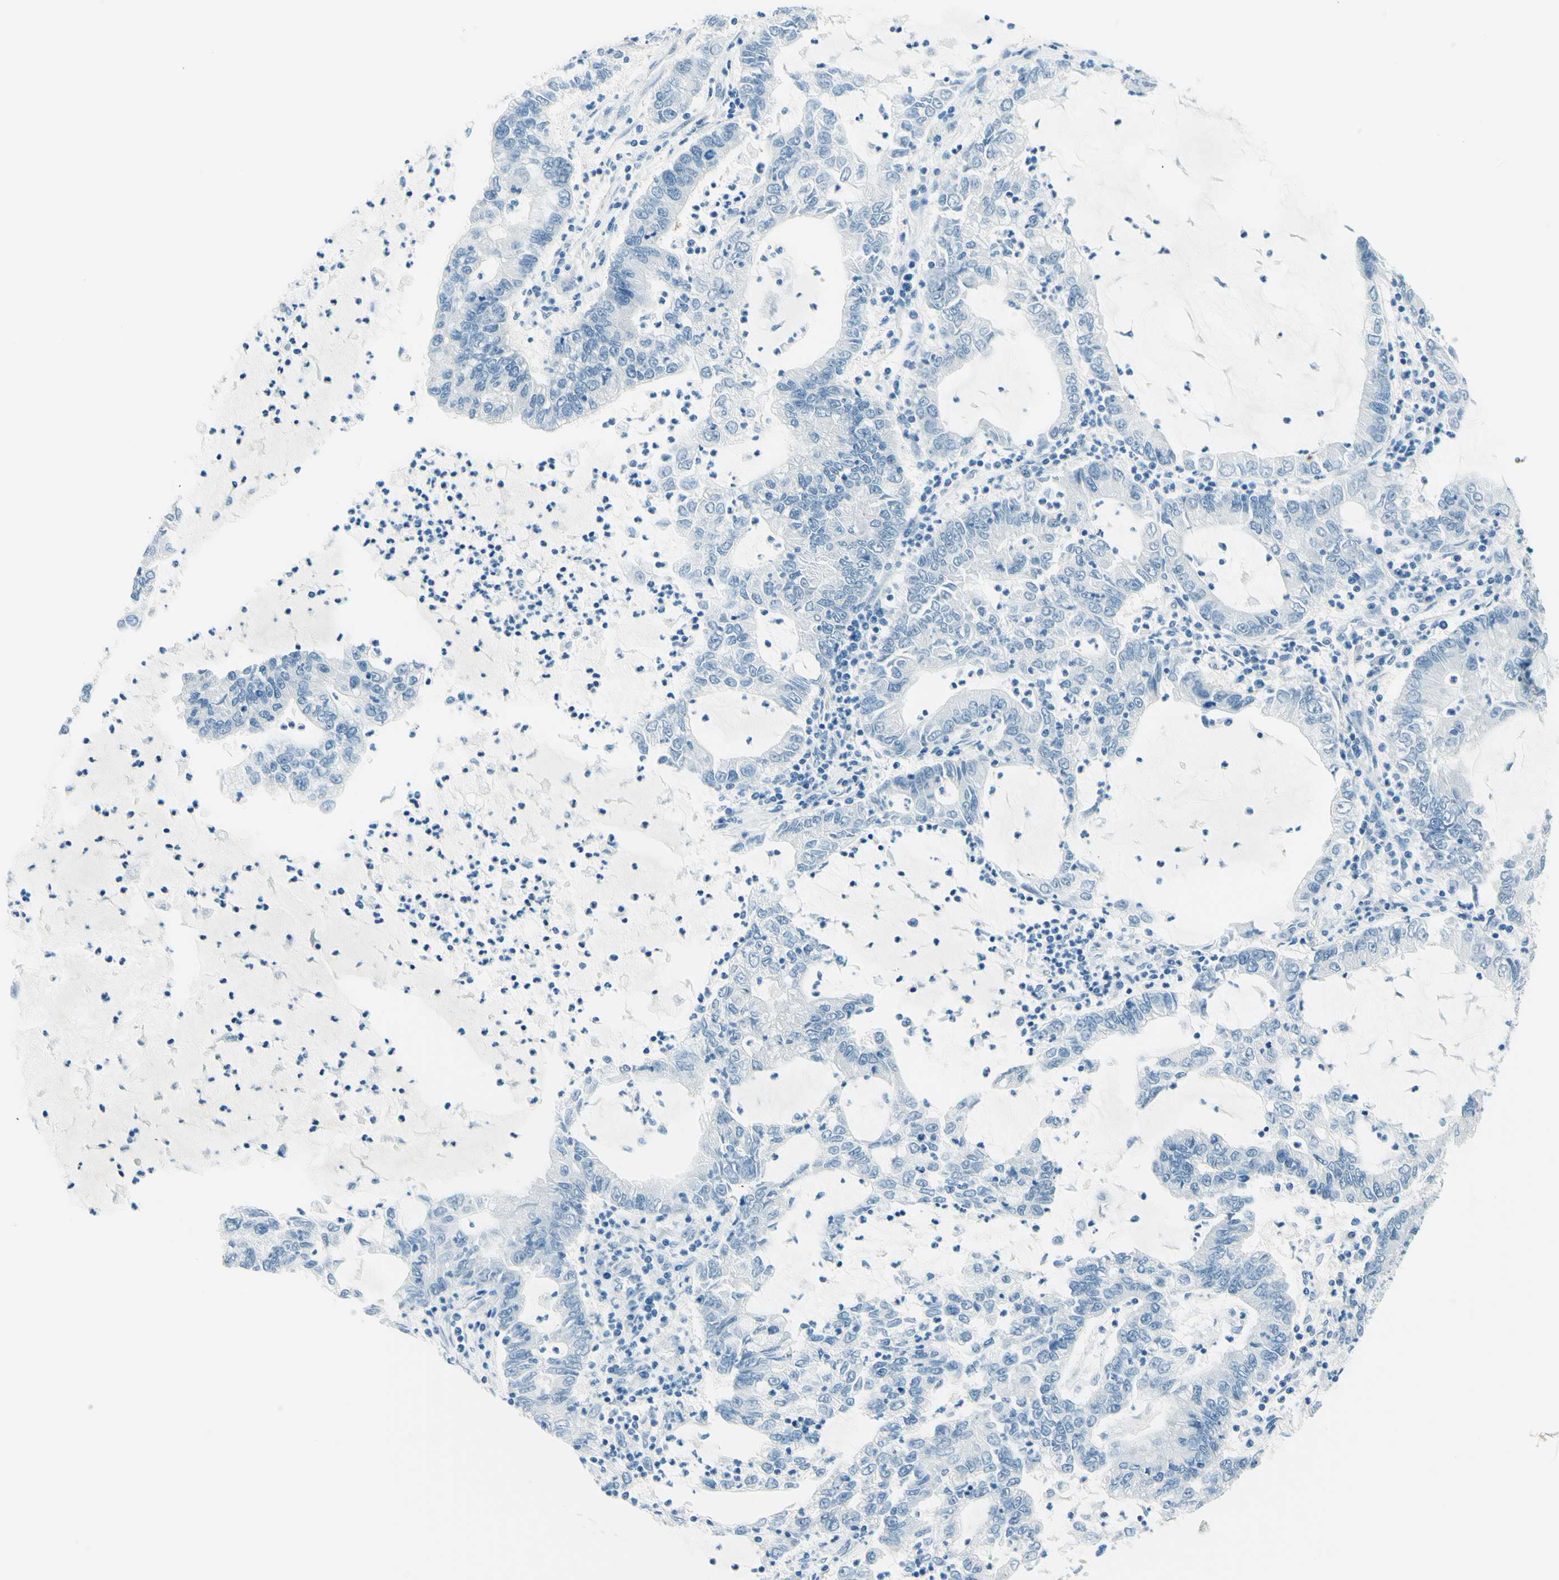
{"staining": {"intensity": "negative", "quantity": "none", "location": "none"}, "tissue": "lung cancer", "cell_type": "Tumor cells", "image_type": "cancer", "snomed": [{"axis": "morphology", "description": "Adenocarcinoma, NOS"}, {"axis": "topography", "description": "Lung"}], "caption": "Immunohistochemistry (IHC) photomicrograph of human lung cancer stained for a protein (brown), which displays no expression in tumor cells.", "gene": "PASD1", "patient": {"sex": "female", "age": 51}}